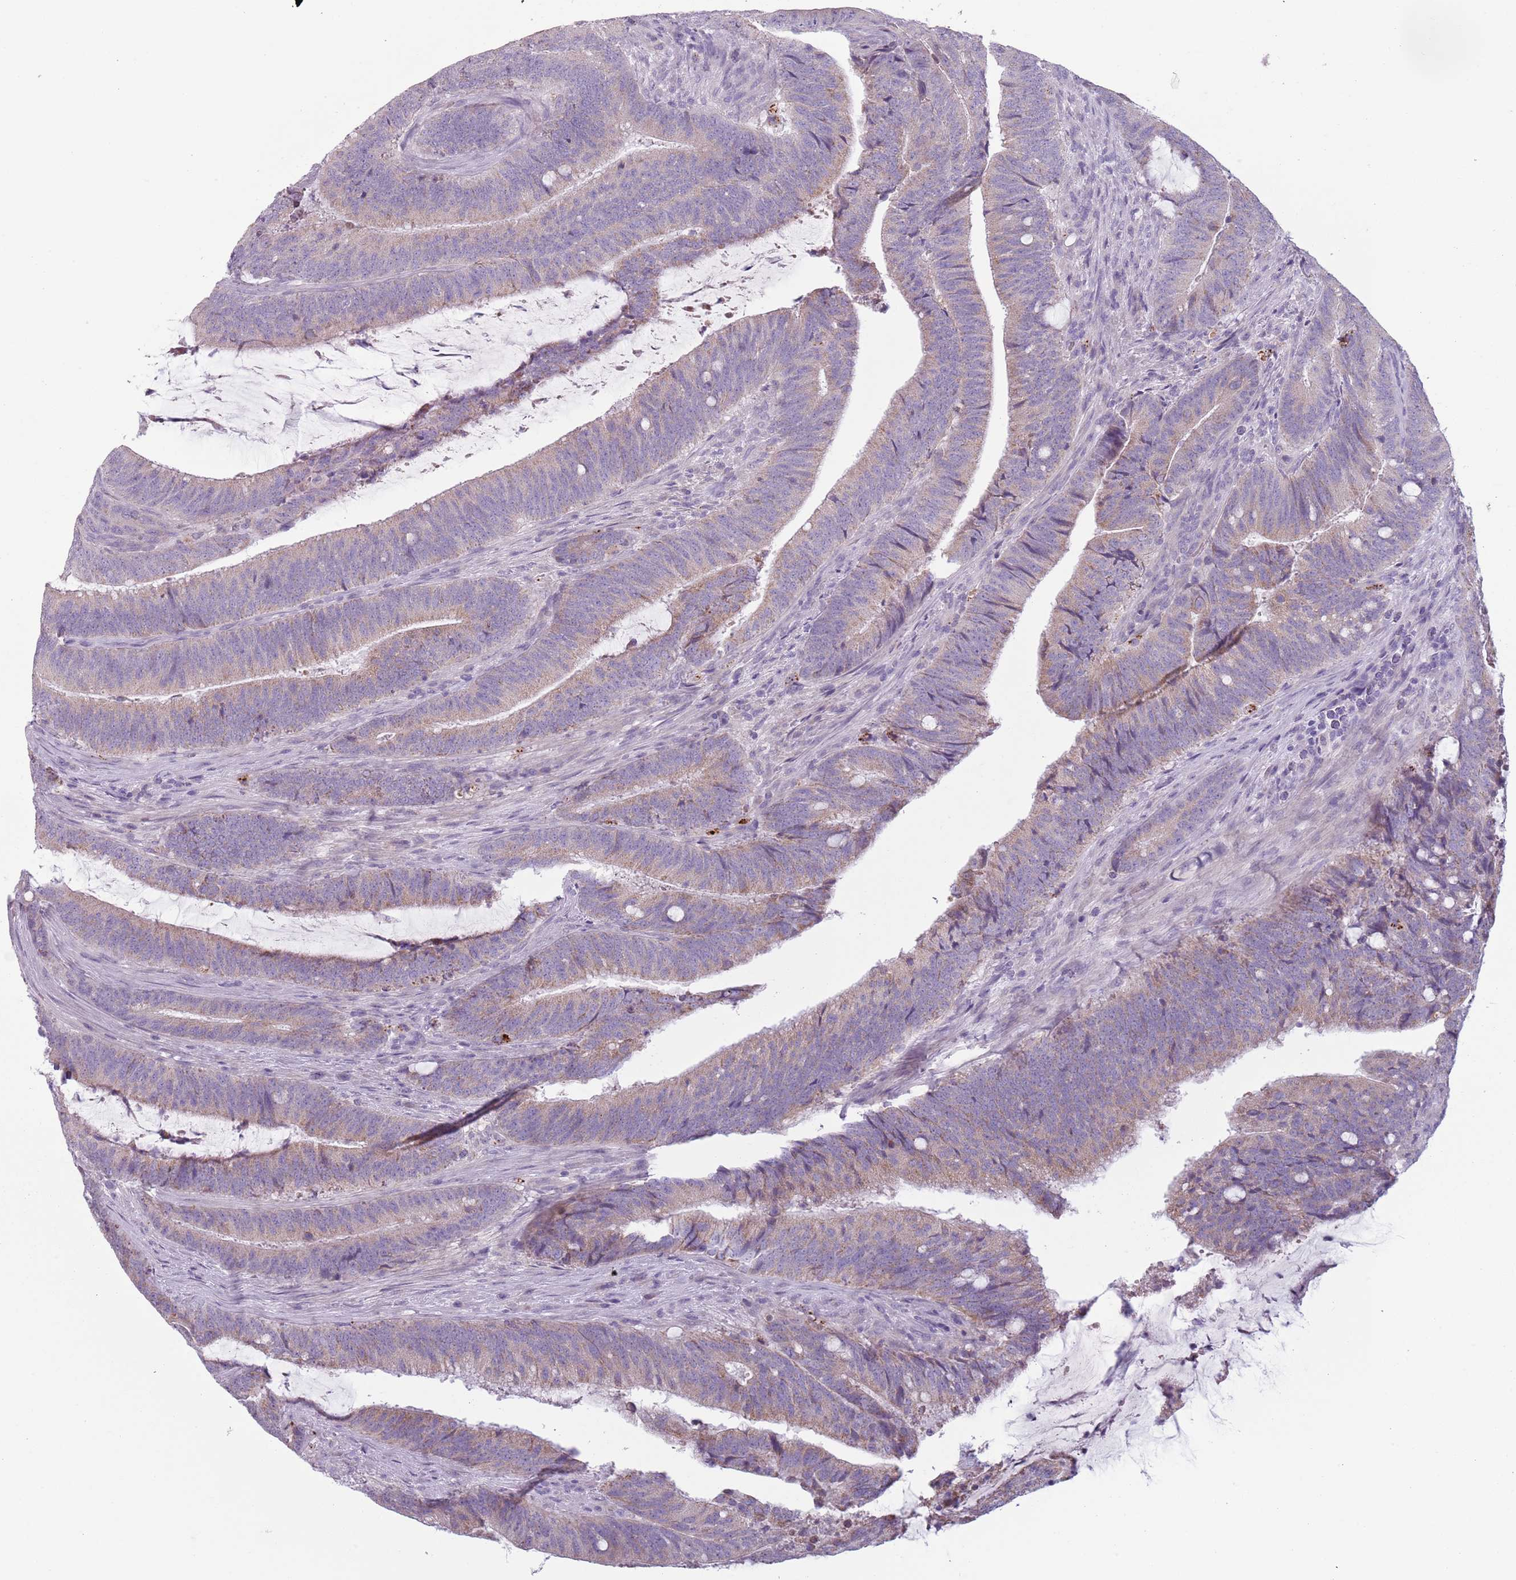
{"staining": {"intensity": "weak", "quantity": "25%-75%", "location": "cytoplasmic/membranous"}, "tissue": "colorectal cancer", "cell_type": "Tumor cells", "image_type": "cancer", "snomed": [{"axis": "morphology", "description": "Adenocarcinoma, NOS"}, {"axis": "topography", "description": "Colon"}], "caption": "DAB immunohistochemical staining of colorectal cancer (adenocarcinoma) reveals weak cytoplasmic/membranous protein expression in approximately 25%-75% of tumor cells. The protein of interest is shown in brown color, while the nuclei are stained blue.", "gene": "MEGF8", "patient": {"sex": "female", "age": 43}}